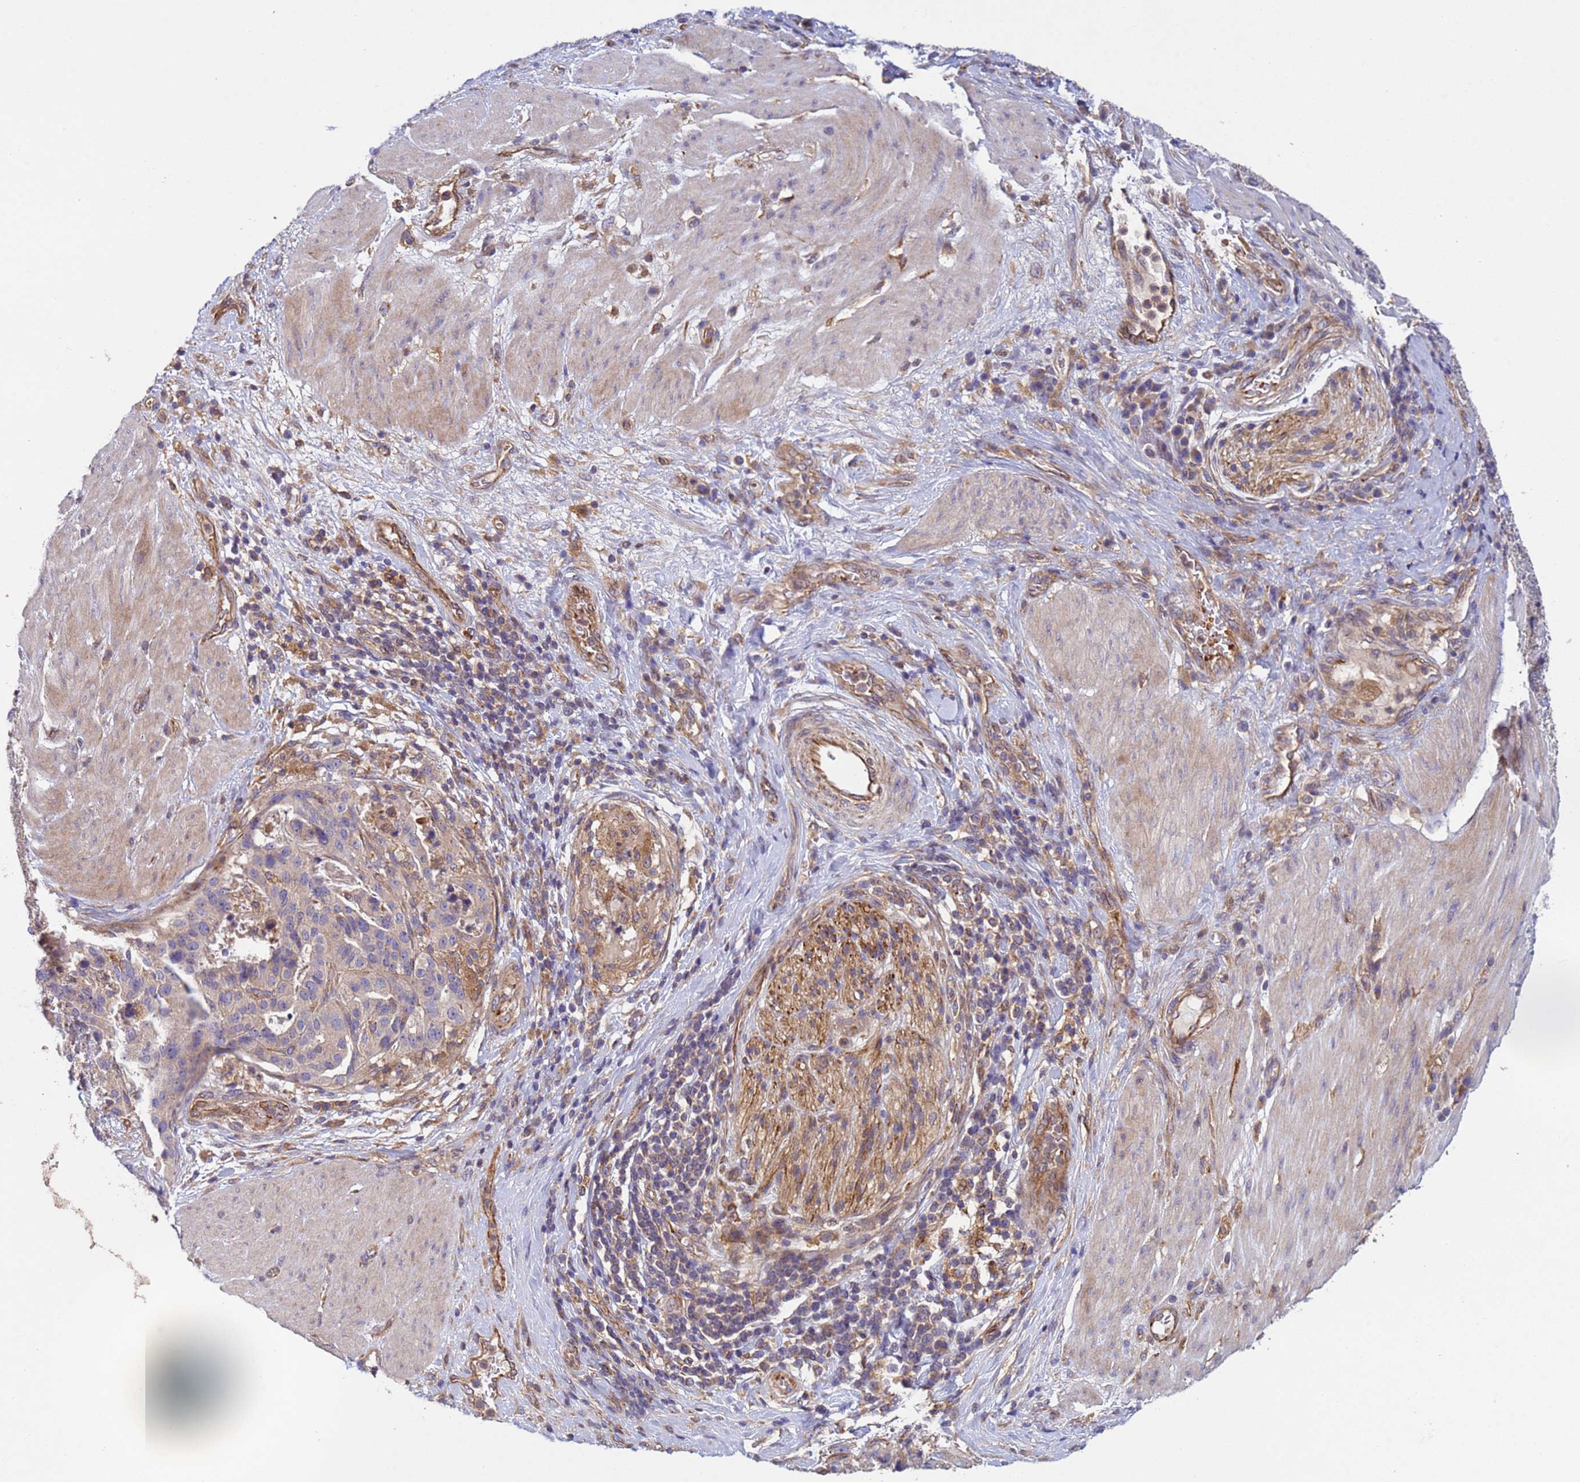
{"staining": {"intensity": "negative", "quantity": "none", "location": "none"}, "tissue": "stomach cancer", "cell_type": "Tumor cells", "image_type": "cancer", "snomed": [{"axis": "morphology", "description": "Adenocarcinoma, NOS"}, {"axis": "topography", "description": "Stomach"}], "caption": "Tumor cells show no significant protein staining in stomach adenocarcinoma.", "gene": "RAB10", "patient": {"sex": "male", "age": 48}}